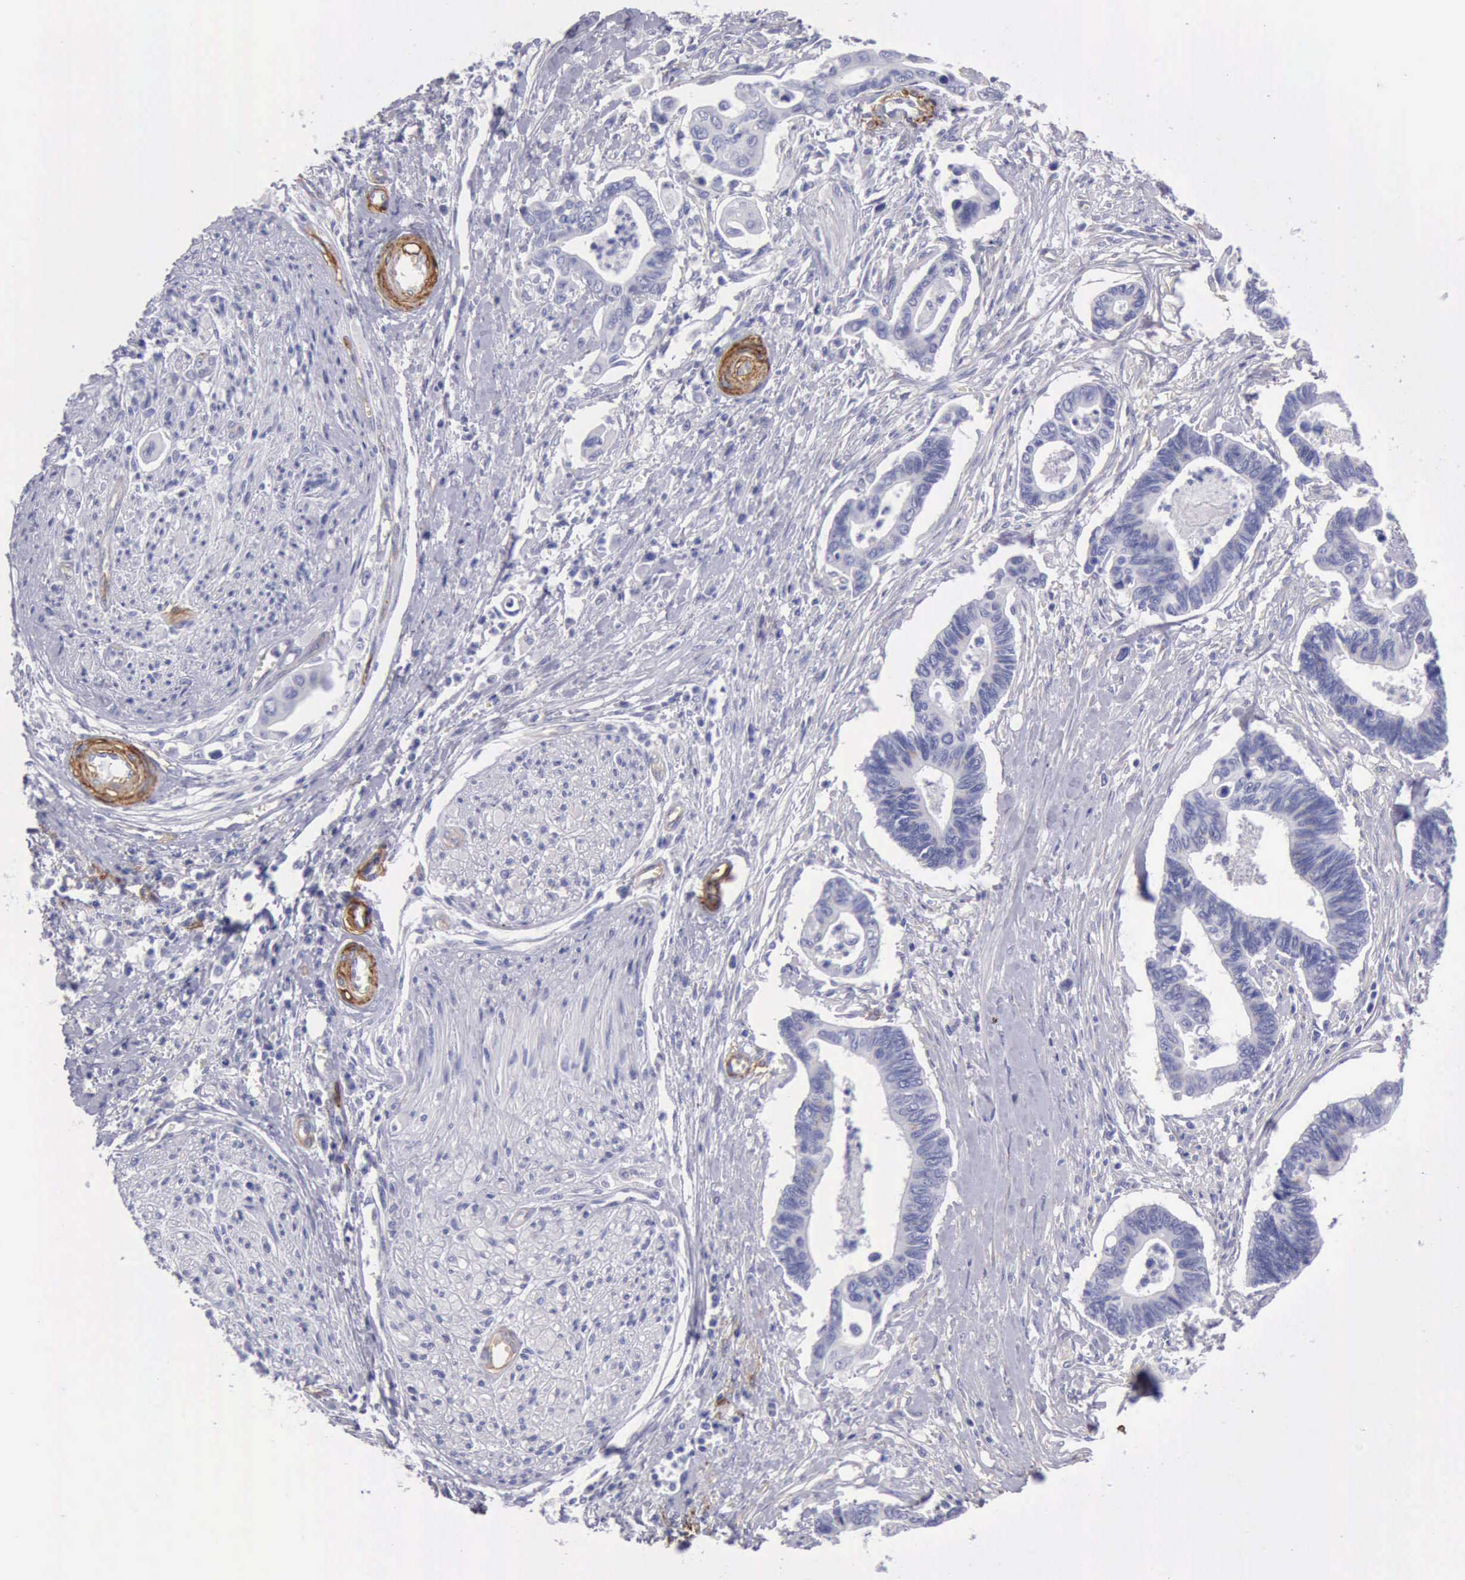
{"staining": {"intensity": "negative", "quantity": "none", "location": "none"}, "tissue": "pancreatic cancer", "cell_type": "Tumor cells", "image_type": "cancer", "snomed": [{"axis": "morphology", "description": "Adenocarcinoma, NOS"}, {"axis": "topography", "description": "Pancreas"}], "caption": "This is a histopathology image of immunohistochemistry staining of pancreatic cancer, which shows no expression in tumor cells.", "gene": "AOC3", "patient": {"sex": "female", "age": 70}}